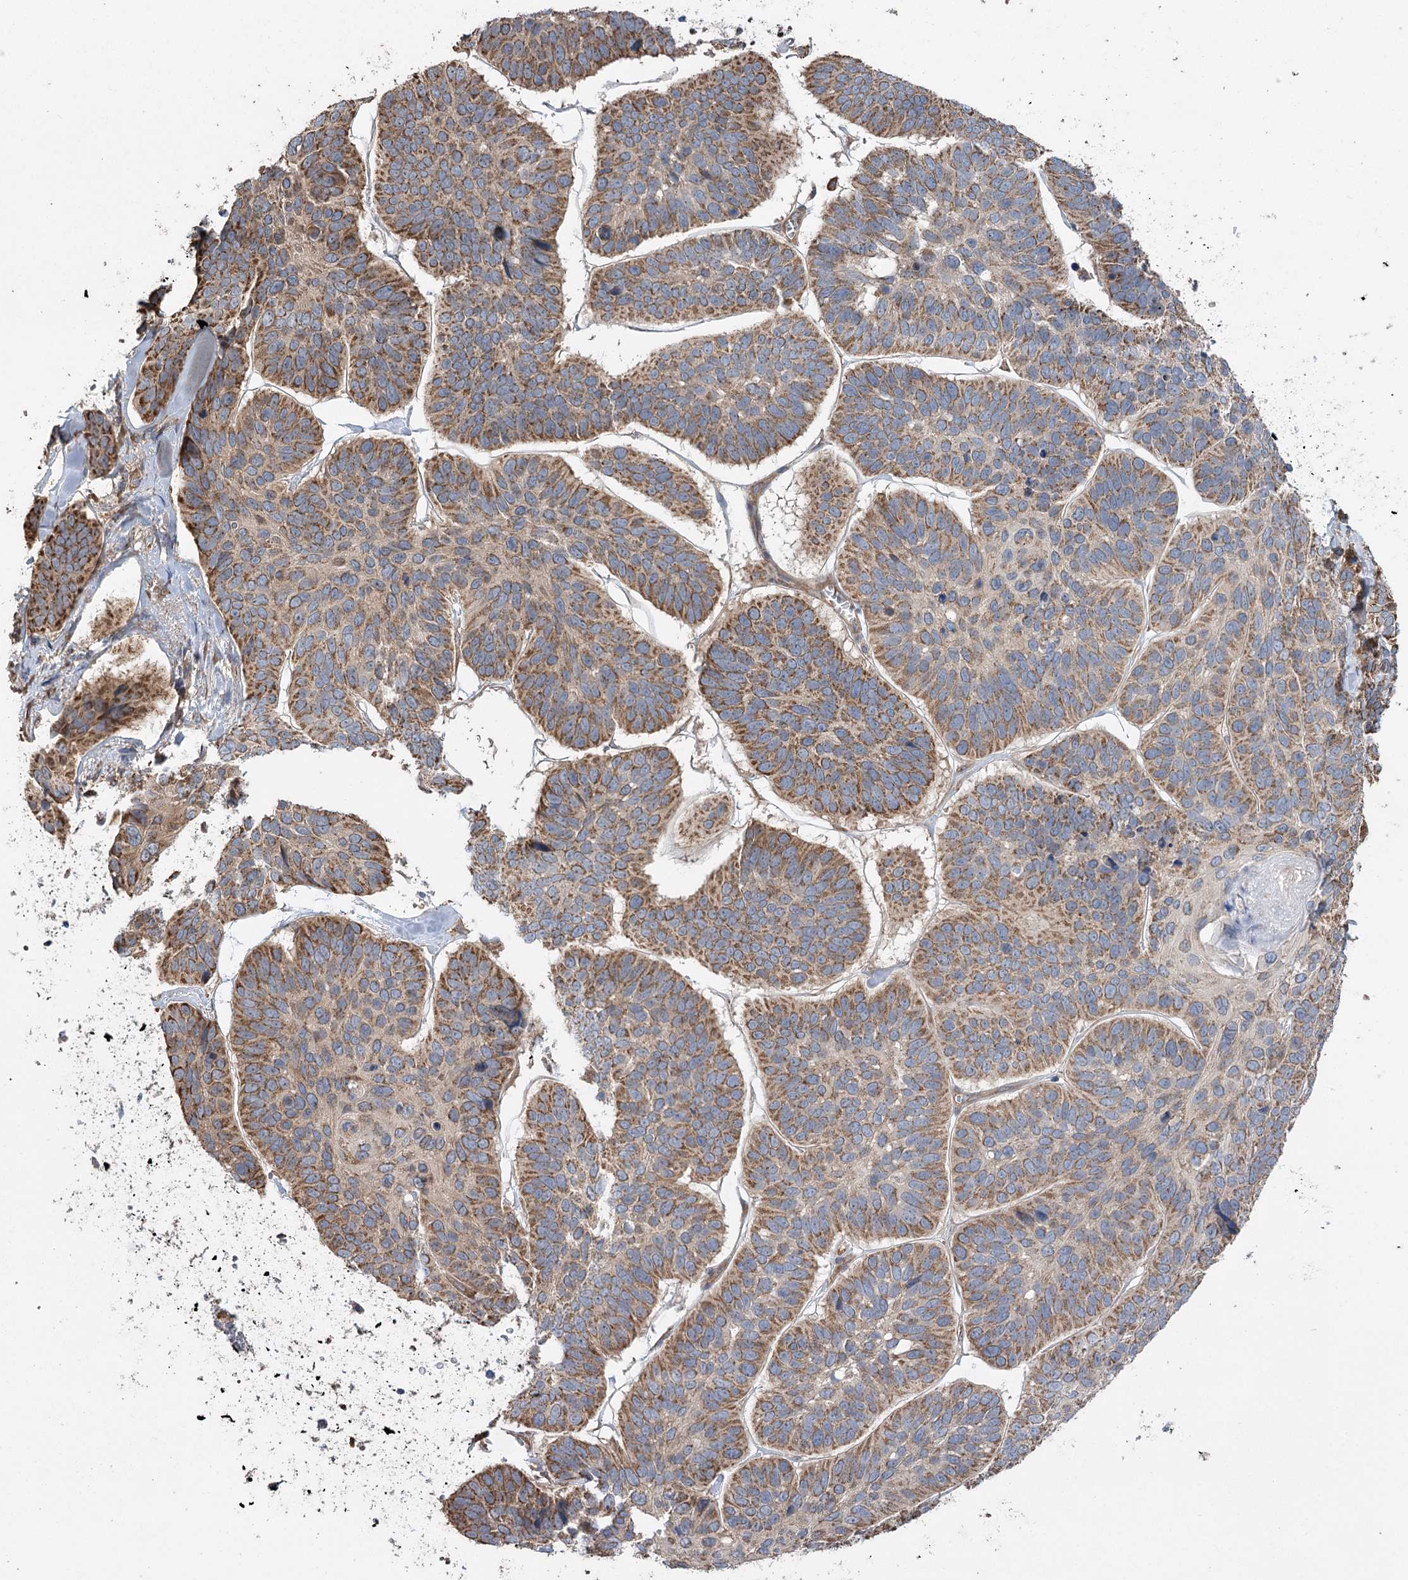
{"staining": {"intensity": "moderate", "quantity": ">75%", "location": "cytoplasmic/membranous"}, "tissue": "skin cancer", "cell_type": "Tumor cells", "image_type": "cancer", "snomed": [{"axis": "morphology", "description": "Basal cell carcinoma"}, {"axis": "topography", "description": "Skin"}], "caption": "Protein staining shows moderate cytoplasmic/membranous expression in about >75% of tumor cells in skin cancer (basal cell carcinoma).", "gene": "RWDD4", "patient": {"sex": "male", "age": 62}}